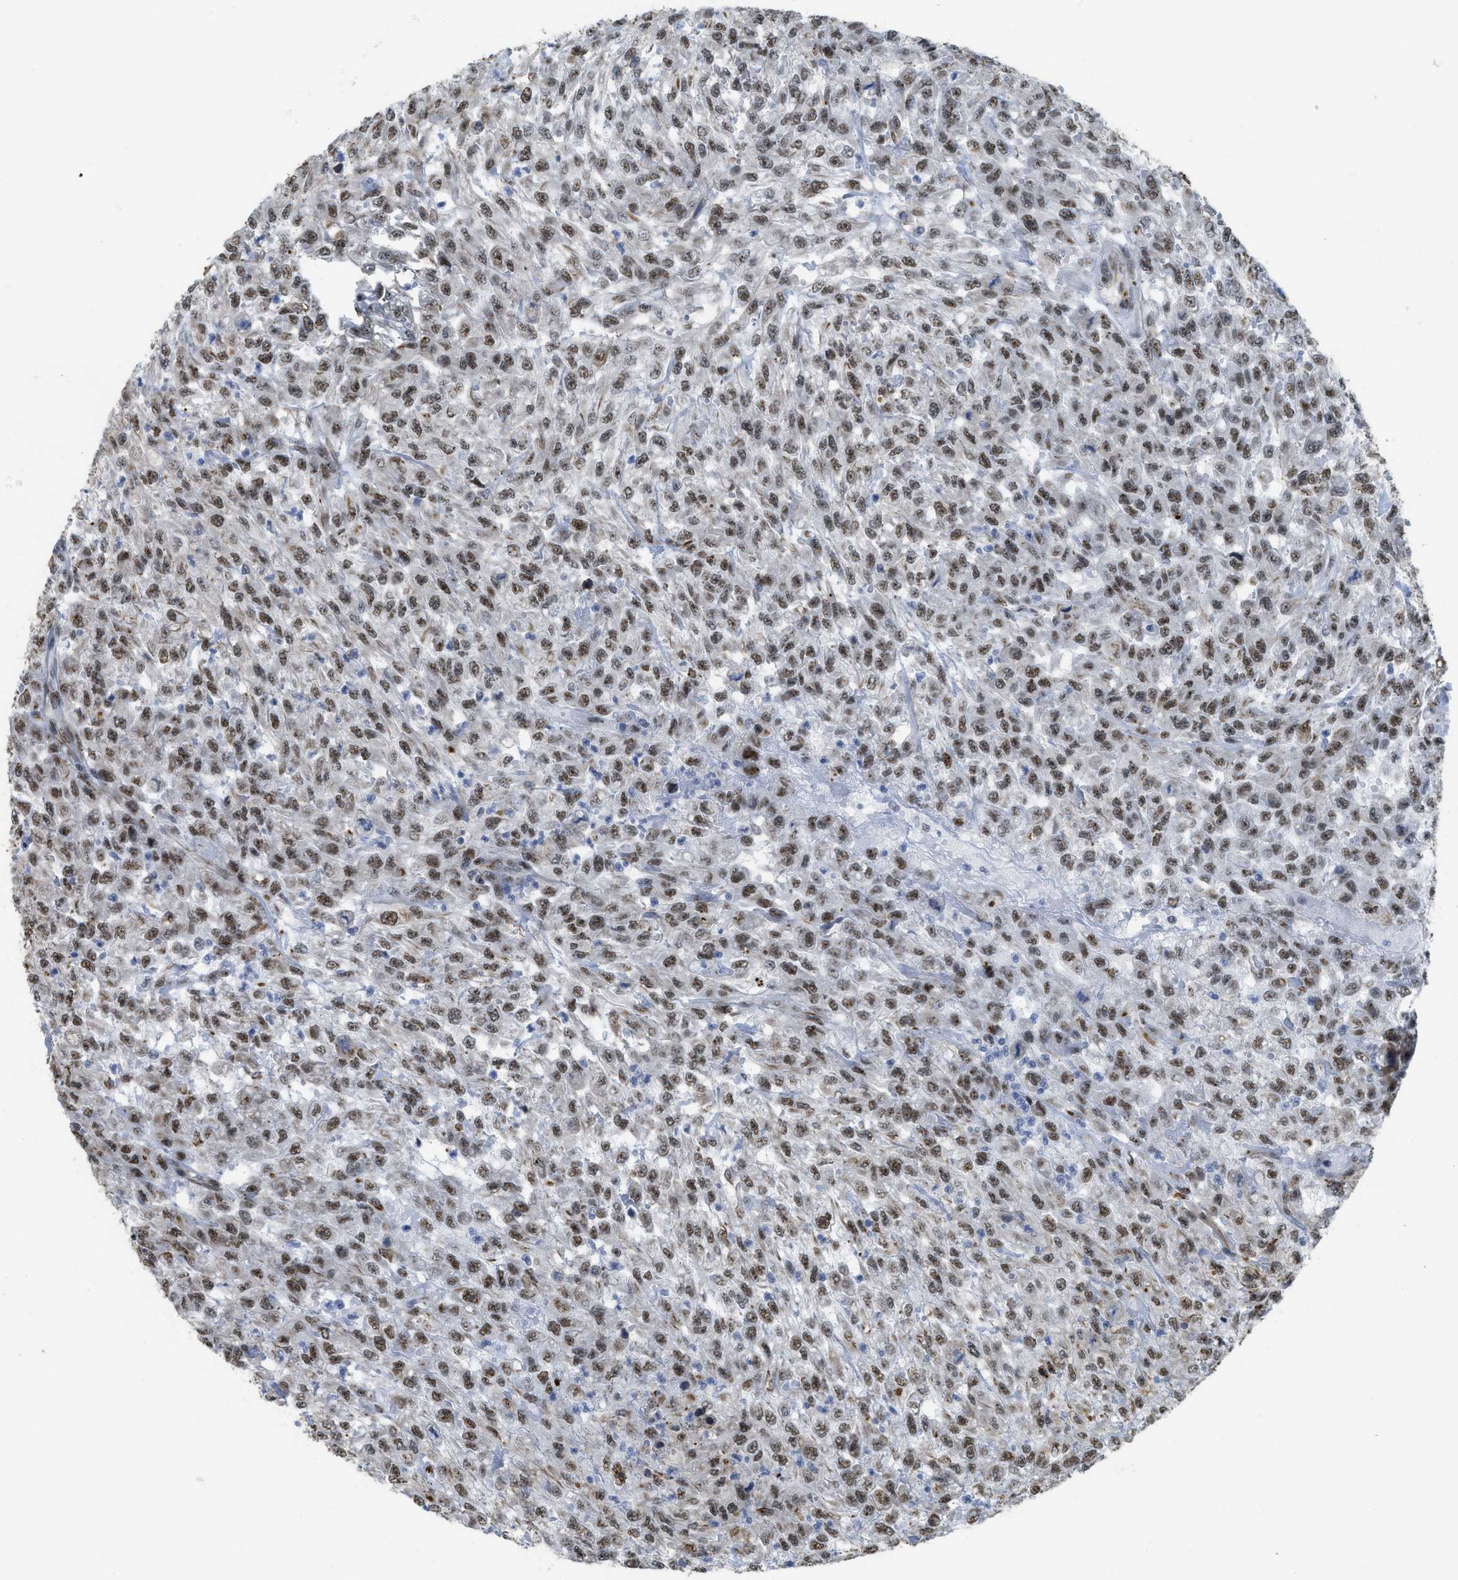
{"staining": {"intensity": "moderate", "quantity": ">75%", "location": "nuclear"}, "tissue": "urothelial cancer", "cell_type": "Tumor cells", "image_type": "cancer", "snomed": [{"axis": "morphology", "description": "Urothelial carcinoma, High grade"}, {"axis": "topography", "description": "Urinary bladder"}], "caption": "Urothelial cancer stained for a protein demonstrates moderate nuclear positivity in tumor cells. The protein of interest is stained brown, and the nuclei are stained in blue (DAB IHC with brightfield microscopy, high magnification).", "gene": "LRRC8B", "patient": {"sex": "male", "age": 46}}